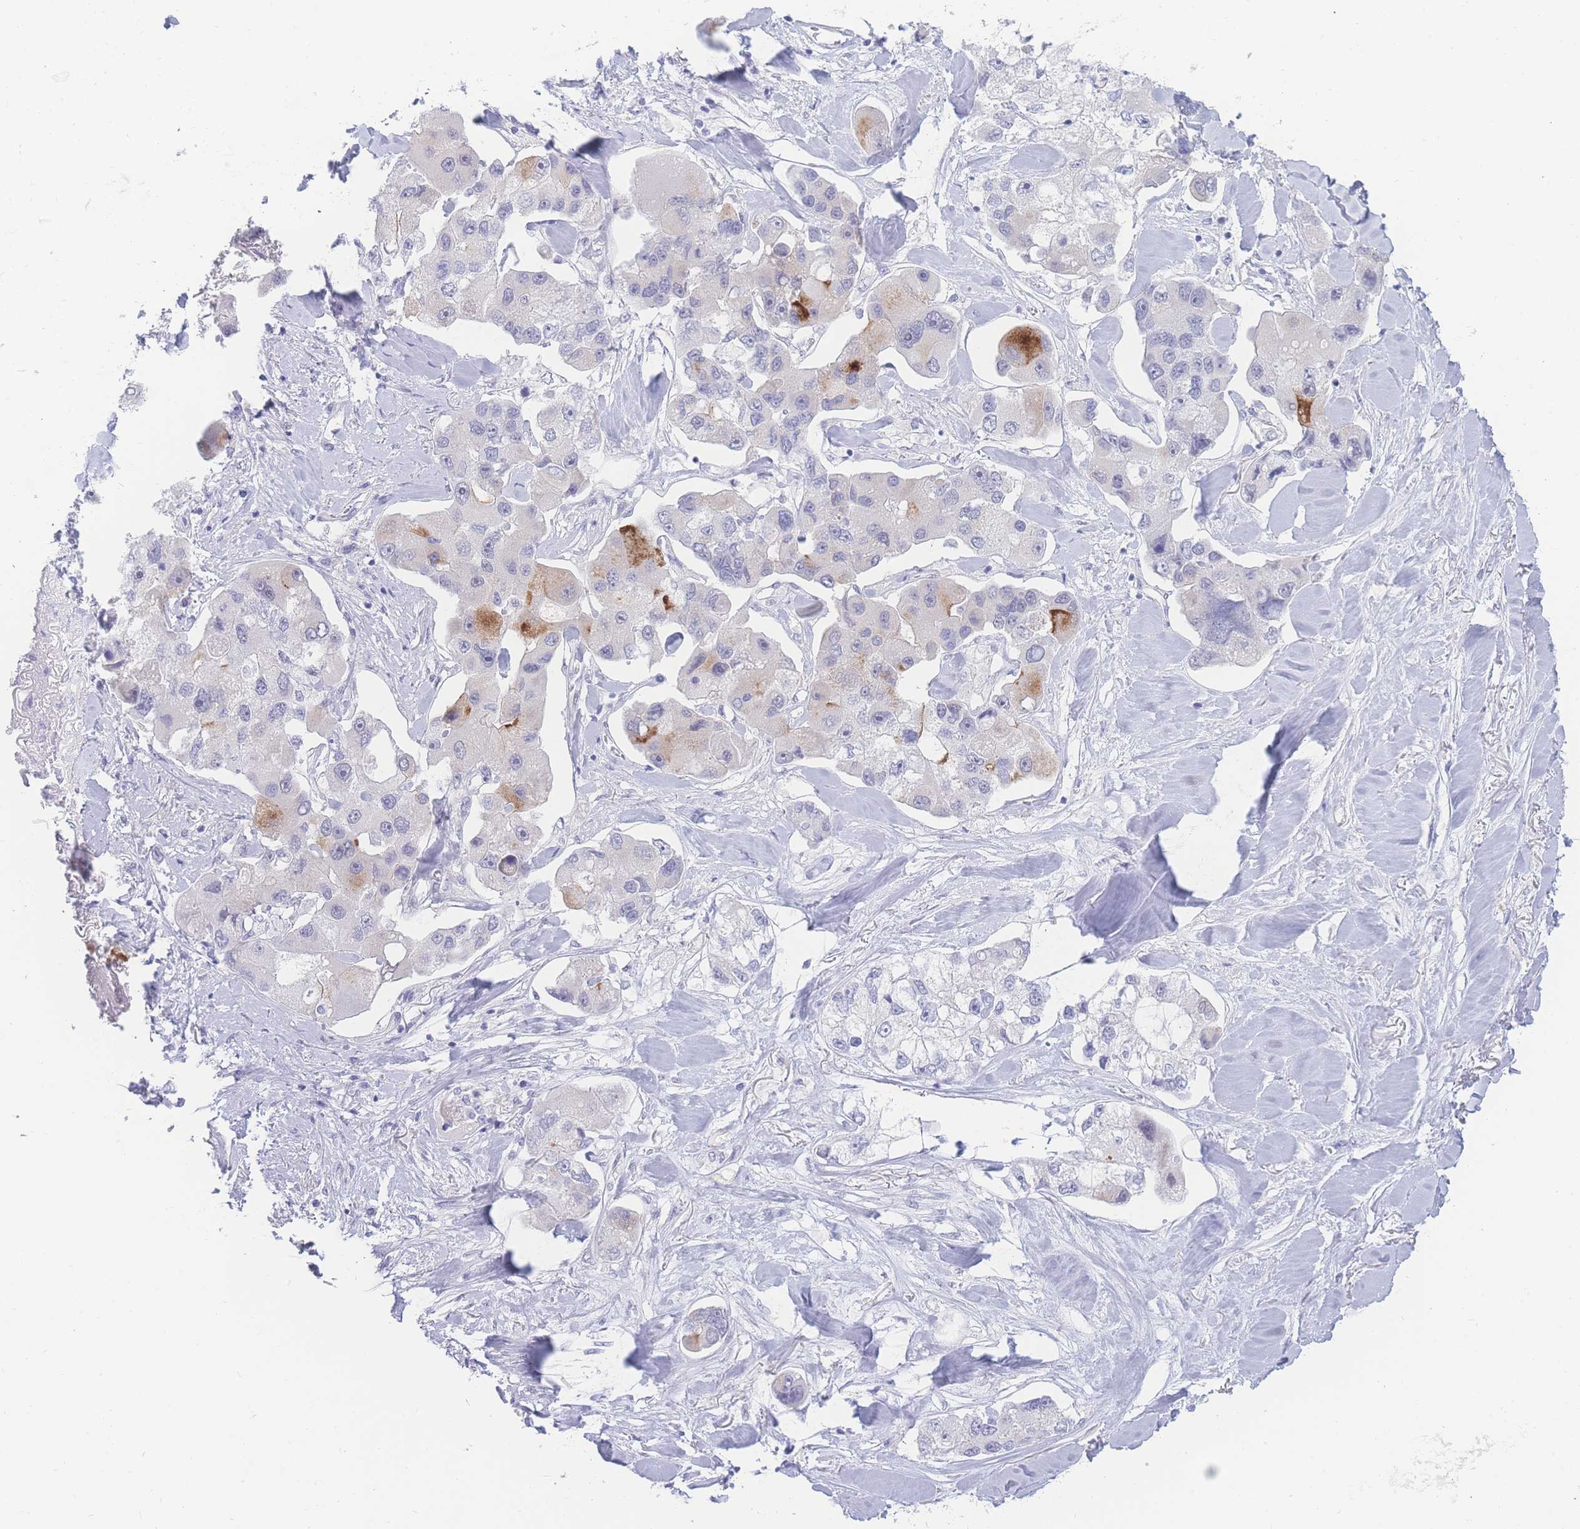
{"staining": {"intensity": "moderate", "quantity": "<25%", "location": "cytoplasmic/membranous"}, "tissue": "lung cancer", "cell_type": "Tumor cells", "image_type": "cancer", "snomed": [{"axis": "morphology", "description": "Adenocarcinoma, NOS"}, {"axis": "topography", "description": "Lung"}], "caption": "High-magnification brightfield microscopy of lung cancer (adenocarcinoma) stained with DAB (3,3'-diaminobenzidine) (brown) and counterstained with hematoxylin (blue). tumor cells exhibit moderate cytoplasmic/membranous staining is present in about<25% of cells.", "gene": "PRSS22", "patient": {"sex": "female", "age": 54}}